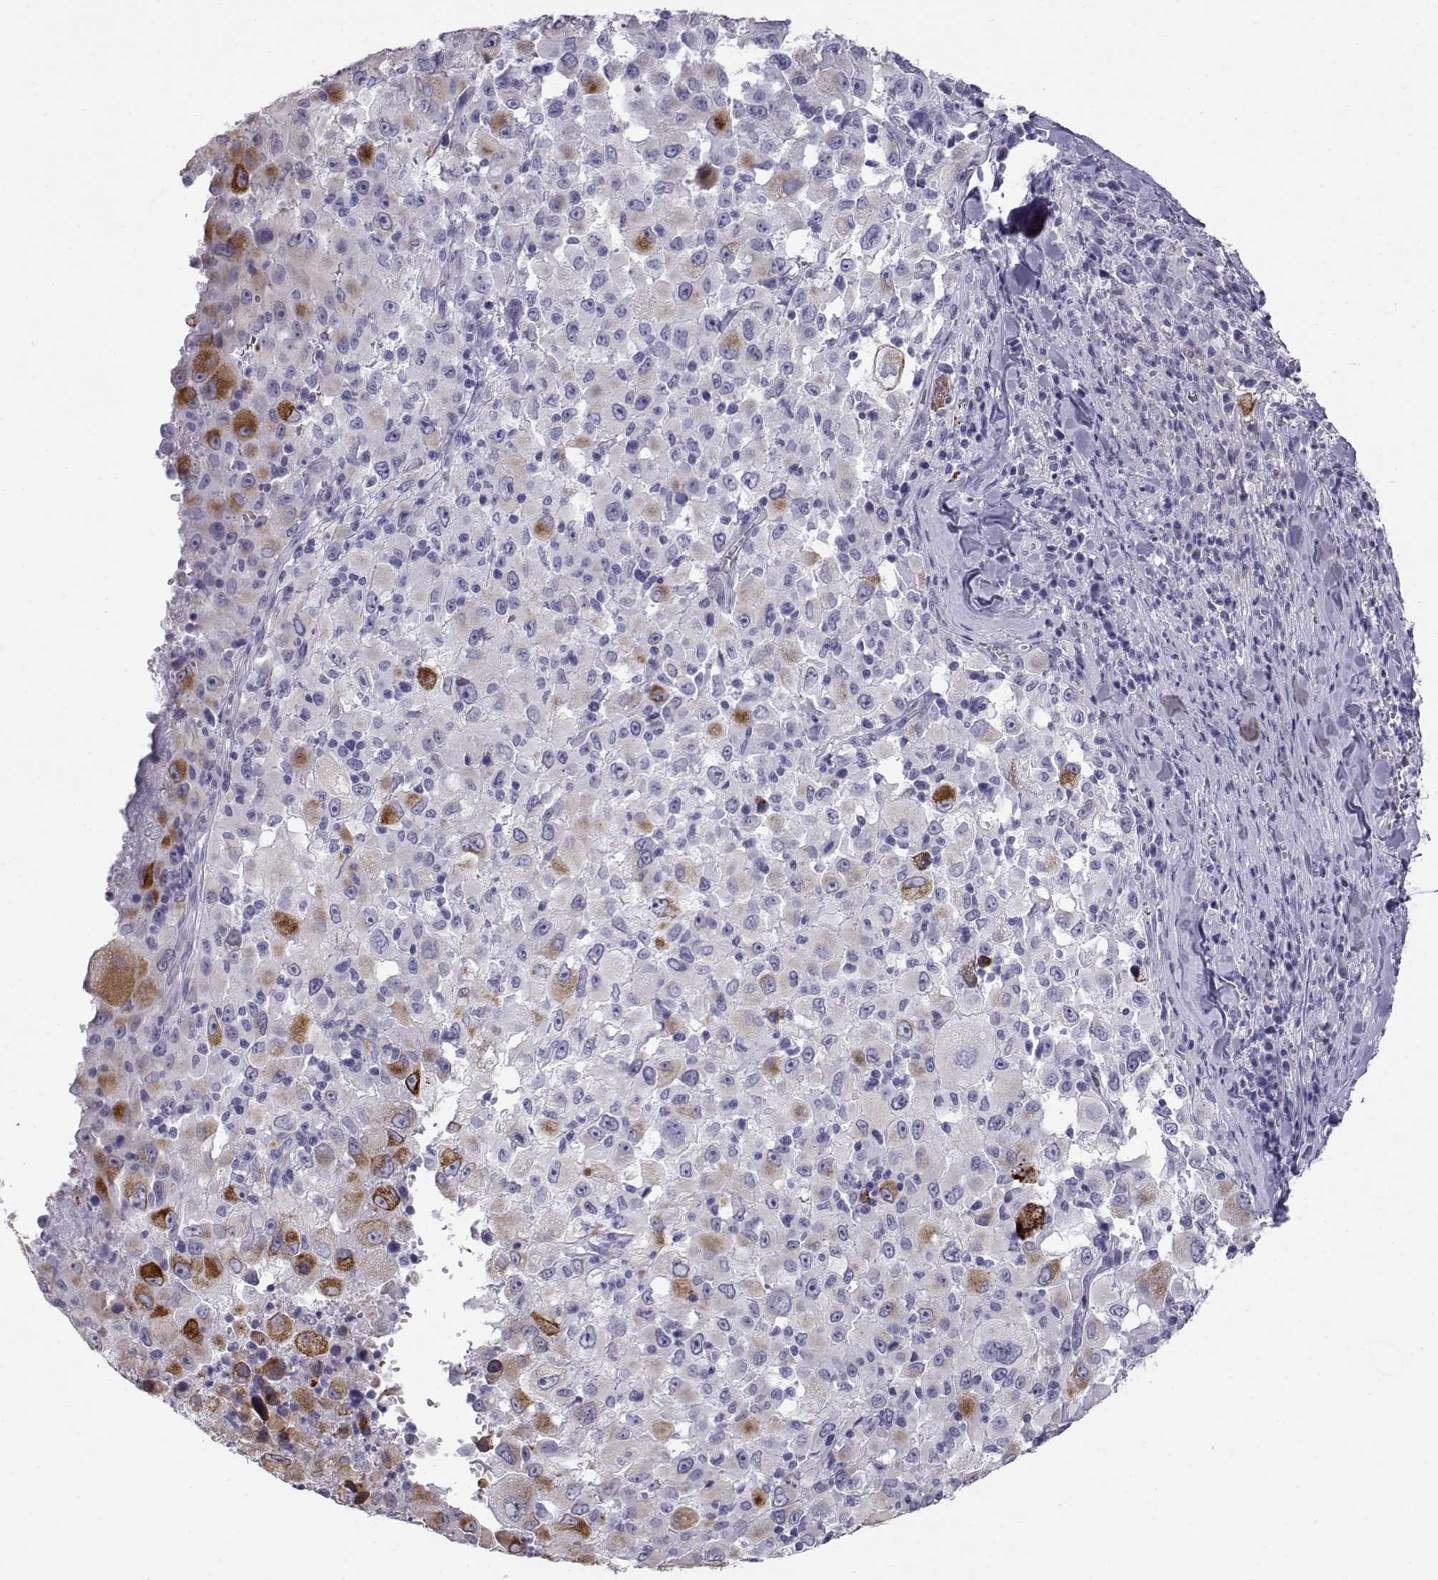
{"staining": {"intensity": "negative", "quantity": "none", "location": "none"}, "tissue": "melanoma", "cell_type": "Tumor cells", "image_type": "cancer", "snomed": [{"axis": "morphology", "description": "Malignant melanoma, Metastatic site"}, {"axis": "topography", "description": "Soft tissue"}], "caption": "Melanoma was stained to show a protein in brown. There is no significant expression in tumor cells.", "gene": "RNASE12", "patient": {"sex": "male", "age": 50}}